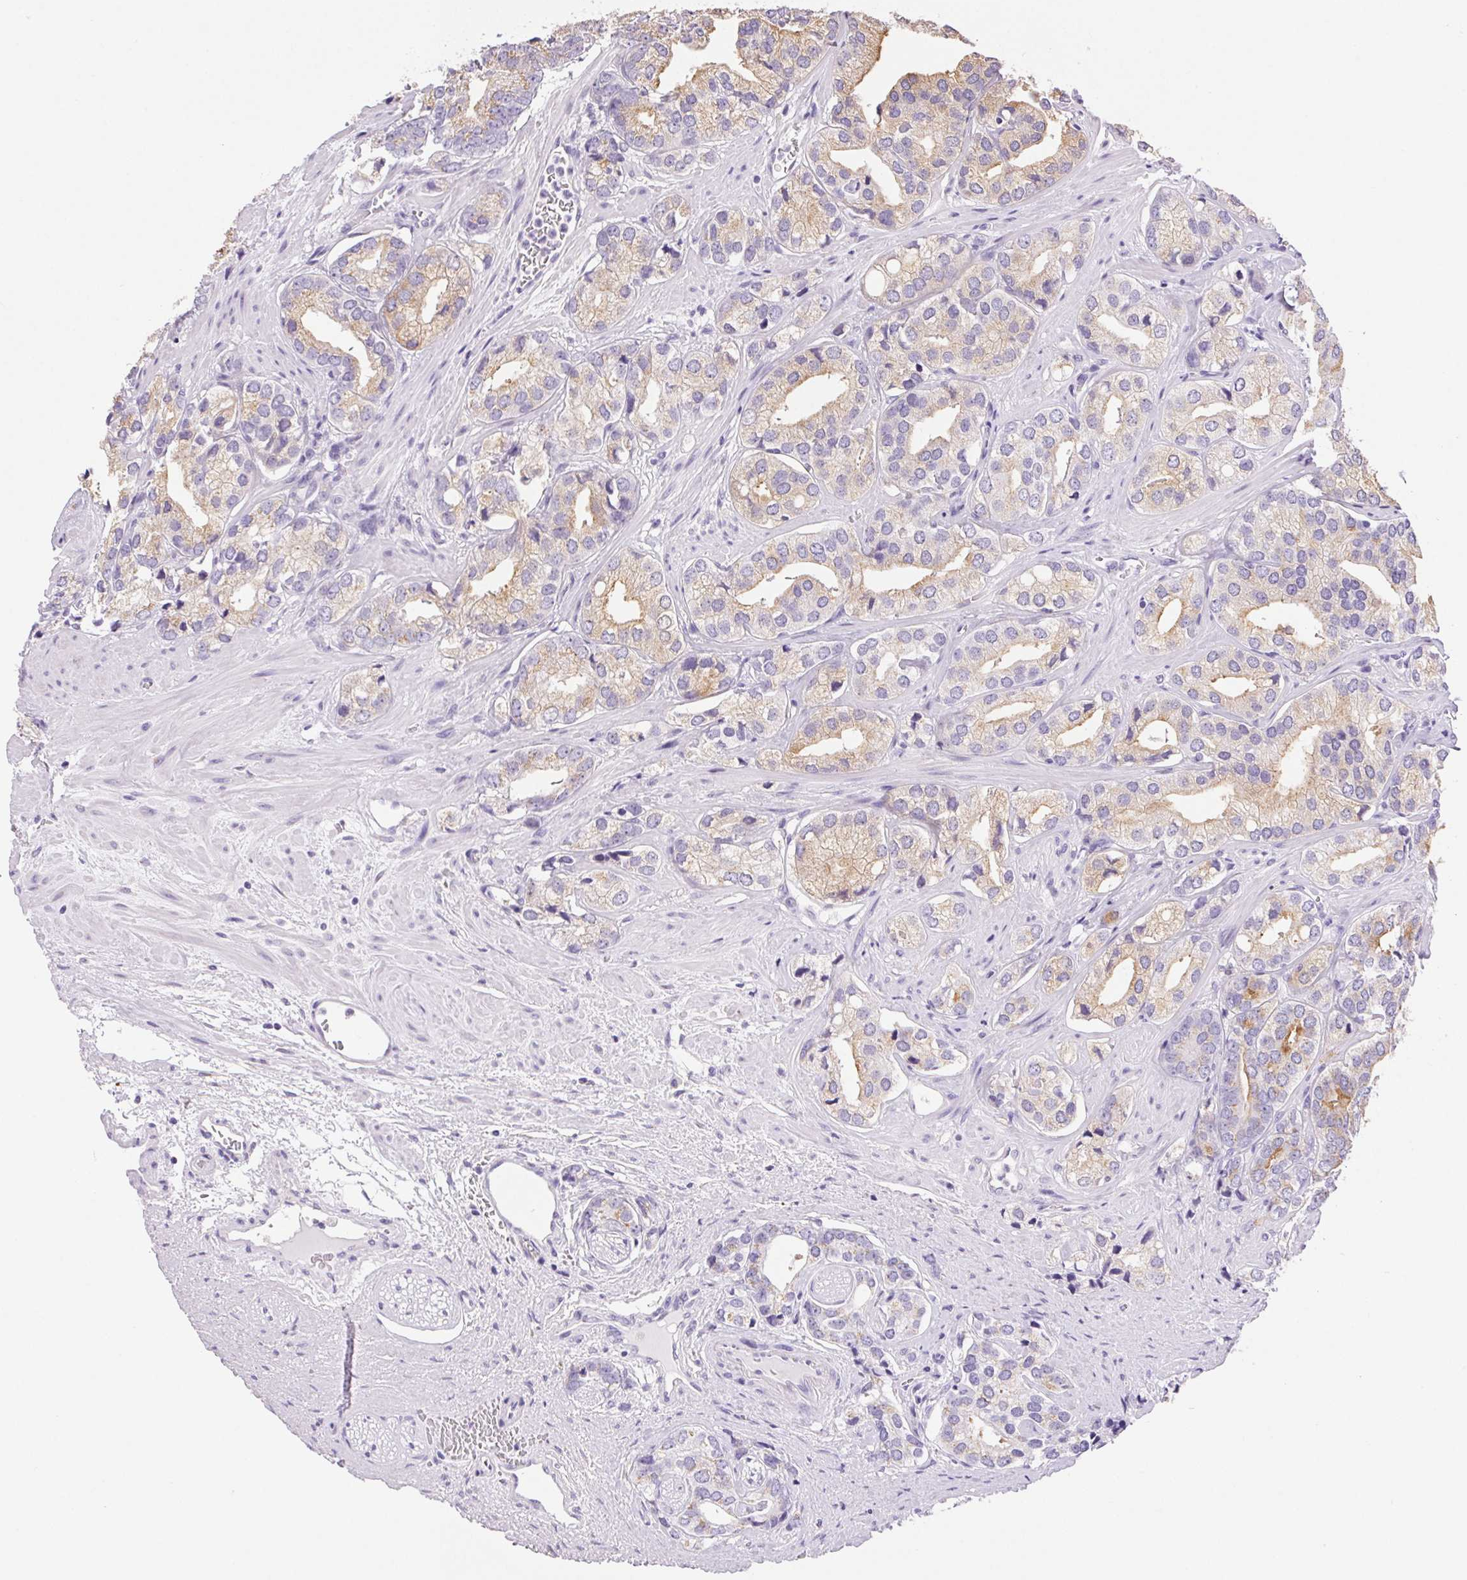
{"staining": {"intensity": "weak", "quantity": "25%-75%", "location": "cytoplasmic/membranous"}, "tissue": "prostate cancer", "cell_type": "Tumor cells", "image_type": "cancer", "snomed": [{"axis": "morphology", "description": "Adenocarcinoma, High grade"}, {"axis": "topography", "description": "Prostate"}], "caption": "Protein staining of prostate high-grade adenocarcinoma tissue reveals weak cytoplasmic/membranous positivity in about 25%-75% of tumor cells.", "gene": "SERPINB3", "patient": {"sex": "male", "age": 58}}